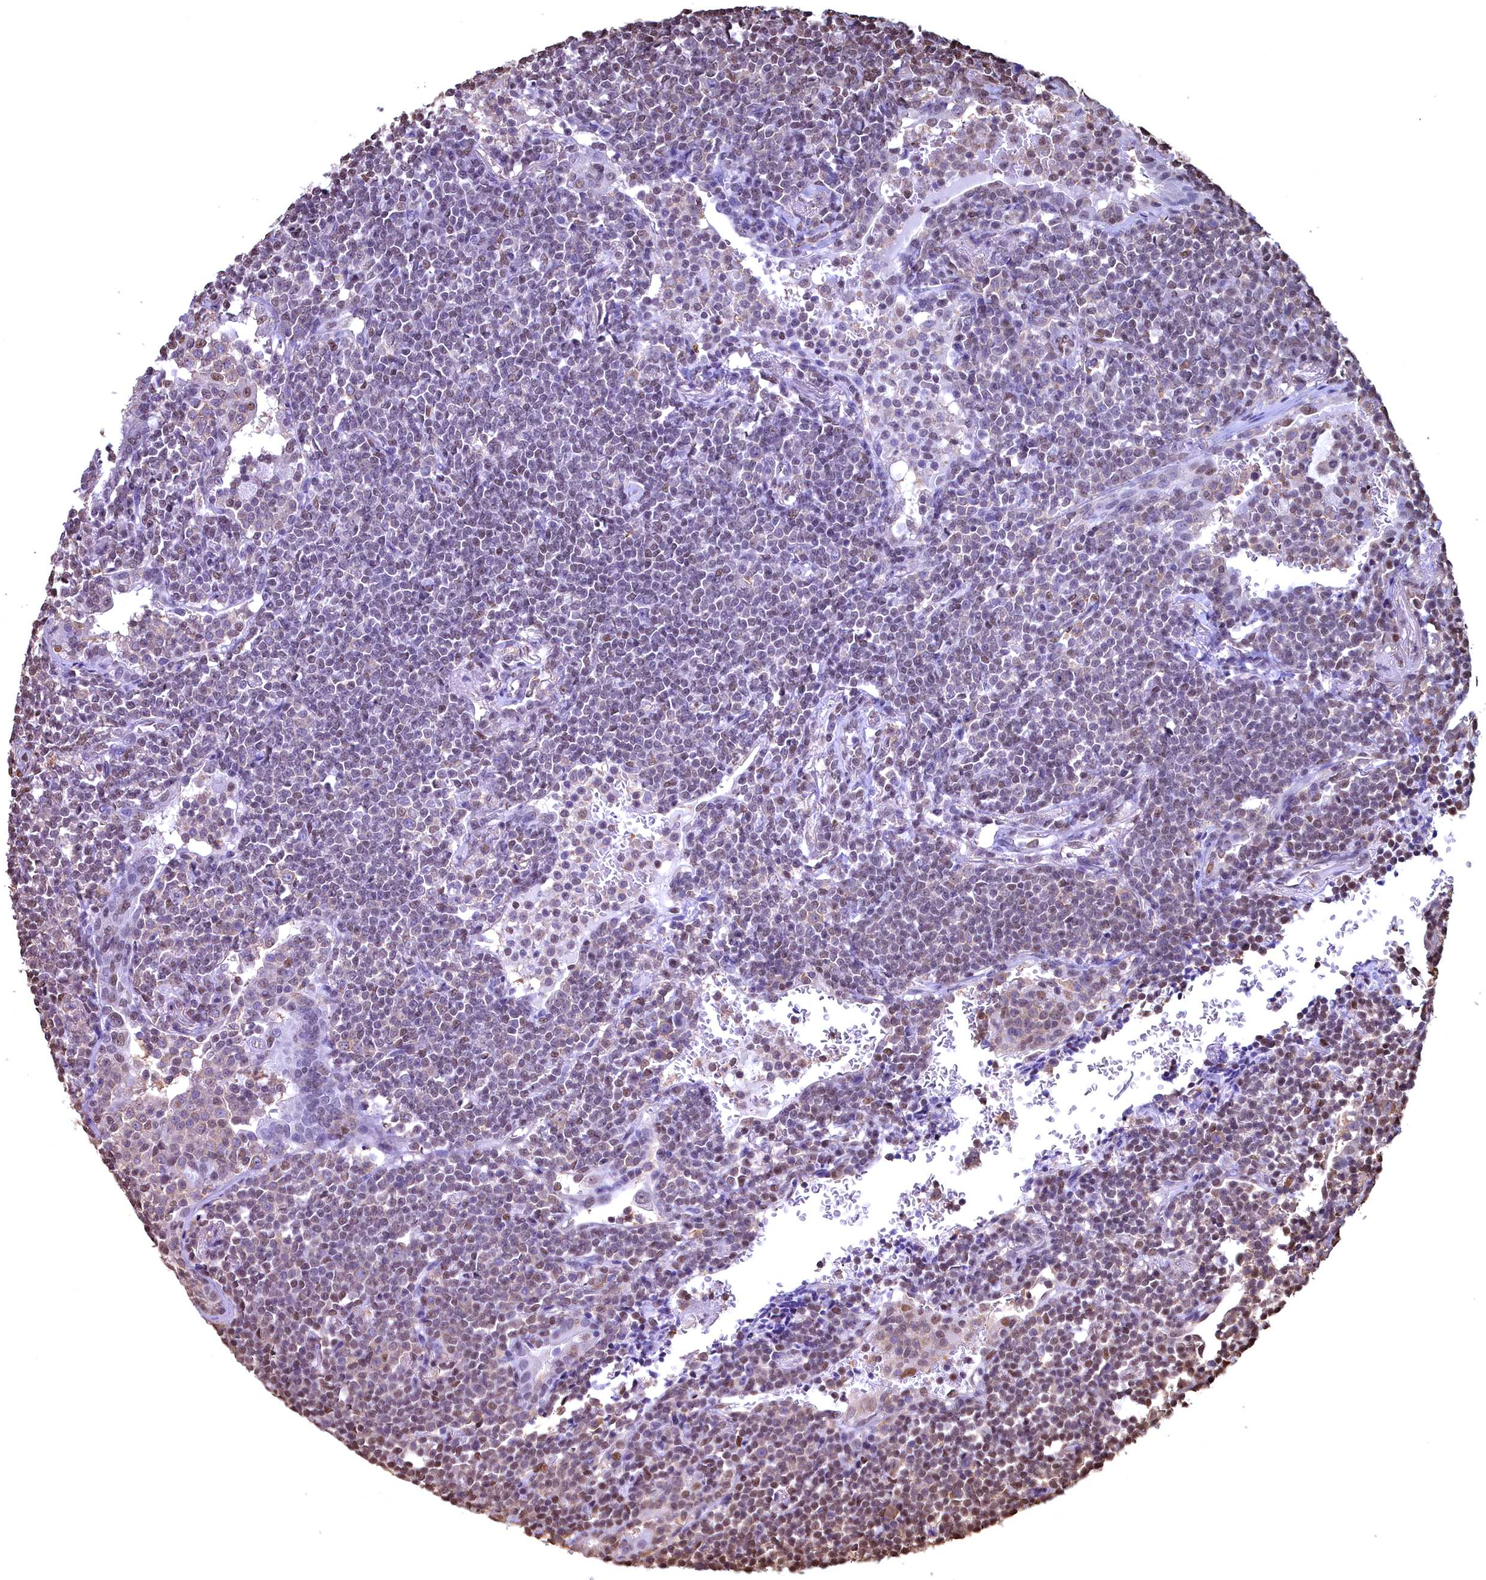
{"staining": {"intensity": "negative", "quantity": "none", "location": "none"}, "tissue": "lymphoma", "cell_type": "Tumor cells", "image_type": "cancer", "snomed": [{"axis": "morphology", "description": "Malignant lymphoma, non-Hodgkin's type, Low grade"}, {"axis": "topography", "description": "Lung"}], "caption": "An immunohistochemistry micrograph of lymphoma is shown. There is no staining in tumor cells of lymphoma.", "gene": "GAPDH", "patient": {"sex": "female", "age": 71}}